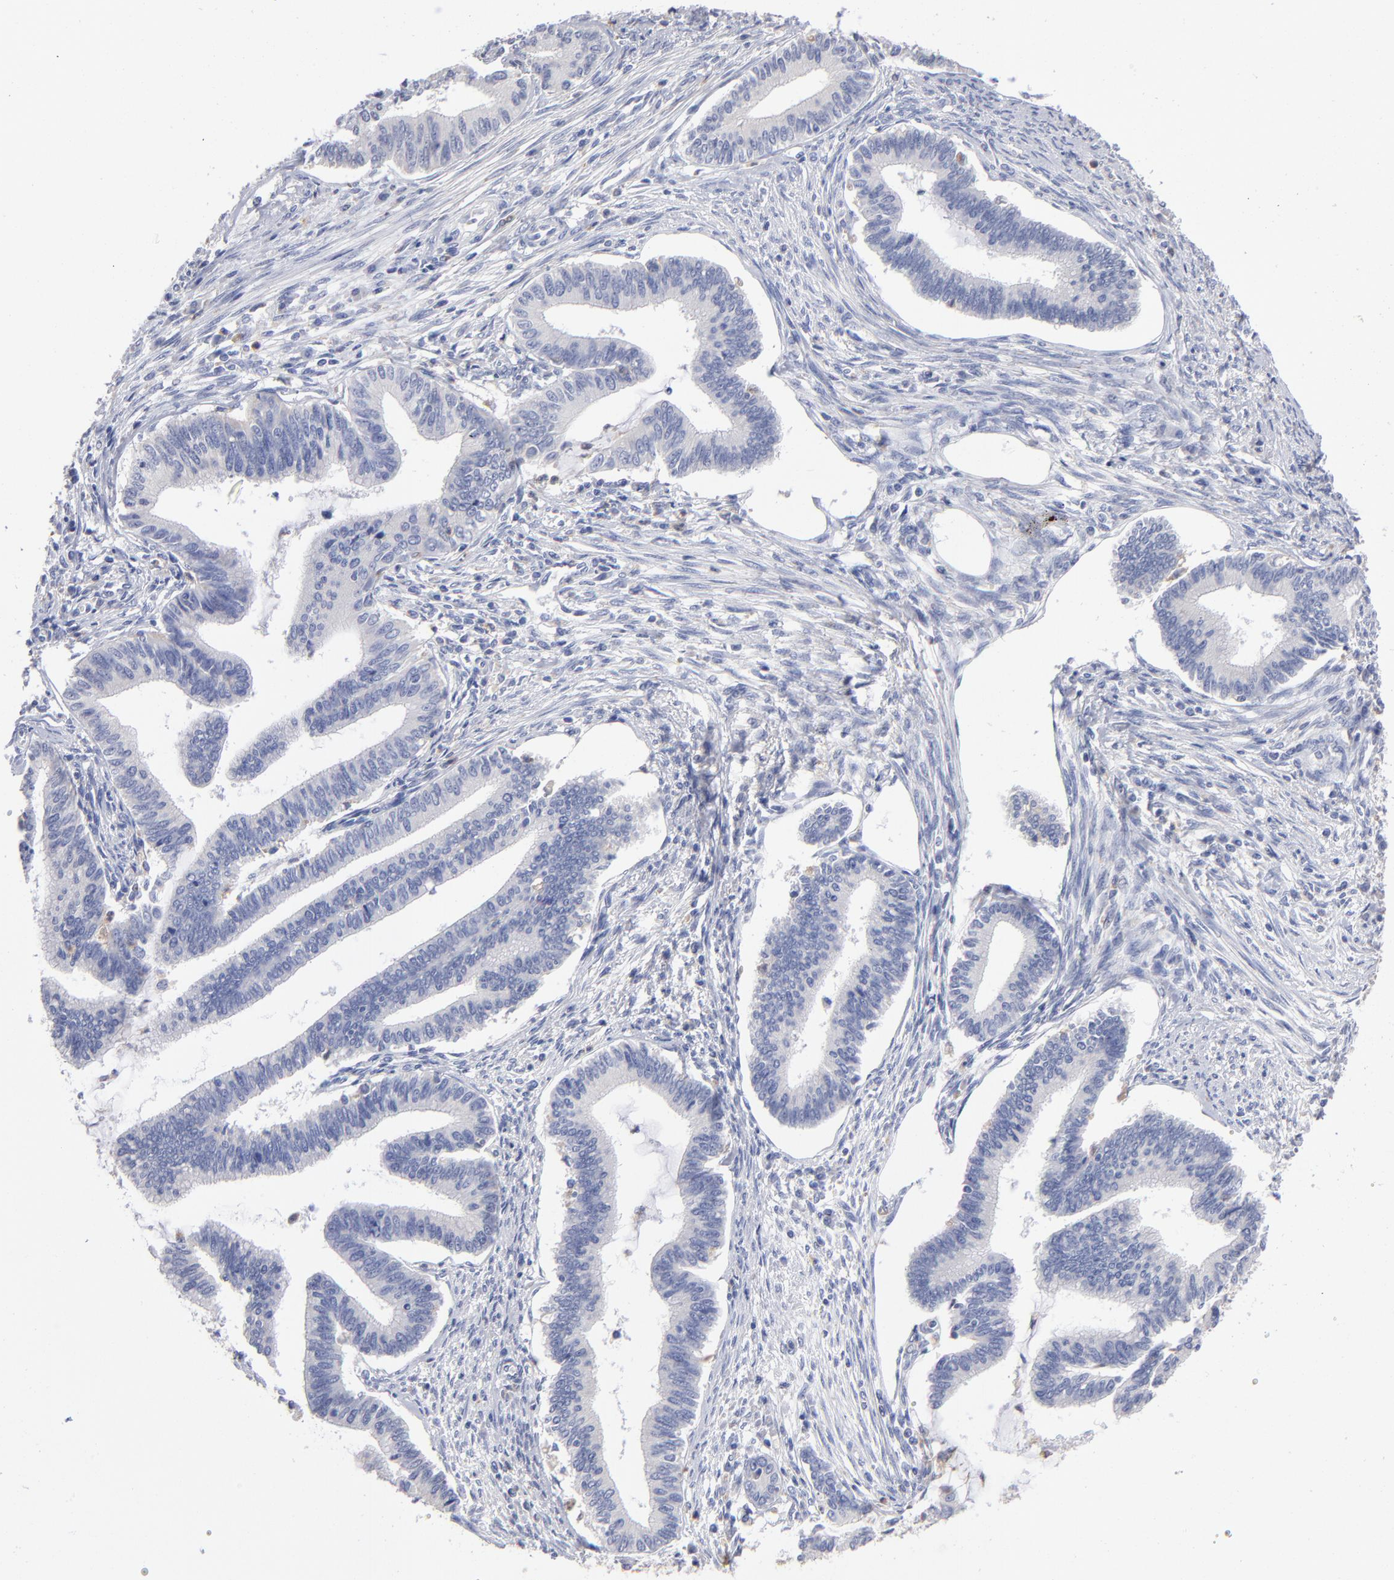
{"staining": {"intensity": "negative", "quantity": "none", "location": "none"}, "tissue": "cervical cancer", "cell_type": "Tumor cells", "image_type": "cancer", "snomed": [{"axis": "morphology", "description": "Adenocarcinoma, NOS"}, {"axis": "topography", "description": "Cervix"}], "caption": "High power microscopy histopathology image of an immunohistochemistry histopathology image of cervical cancer, revealing no significant staining in tumor cells. The staining was performed using DAB (3,3'-diaminobenzidine) to visualize the protein expression in brown, while the nuclei were stained in blue with hematoxylin (Magnification: 20x).", "gene": "RRAGB", "patient": {"sex": "female", "age": 36}}